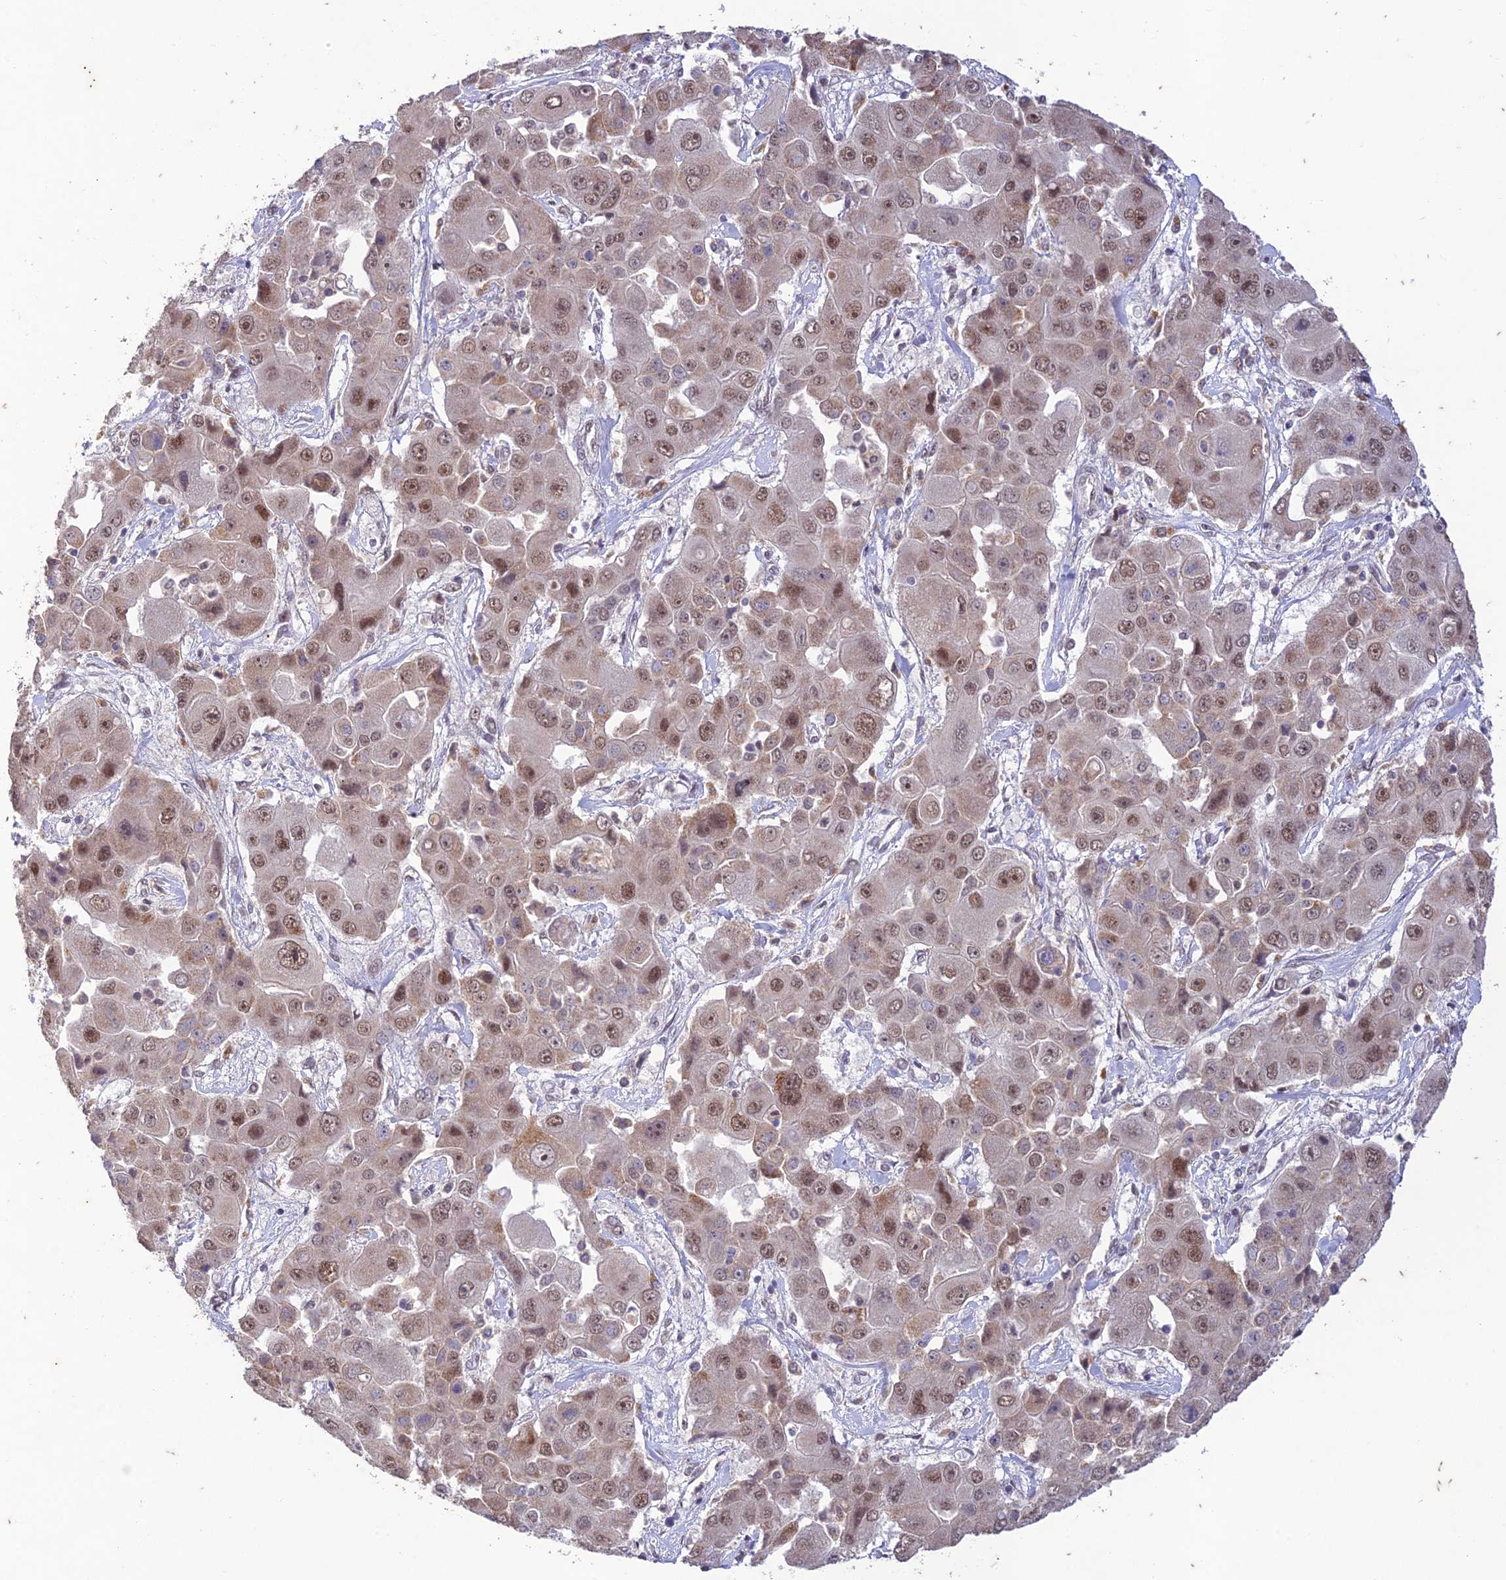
{"staining": {"intensity": "moderate", "quantity": ">75%", "location": "nuclear"}, "tissue": "liver cancer", "cell_type": "Tumor cells", "image_type": "cancer", "snomed": [{"axis": "morphology", "description": "Cholangiocarcinoma"}, {"axis": "topography", "description": "Liver"}], "caption": "Immunohistochemistry (IHC) histopathology image of human liver cancer (cholangiocarcinoma) stained for a protein (brown), which exhibits medium levels of moderate nuclear positivity in approximately >75% of tumor cells.", "gene": "POP4", "patient": {"sex": "male", "age": 67}}